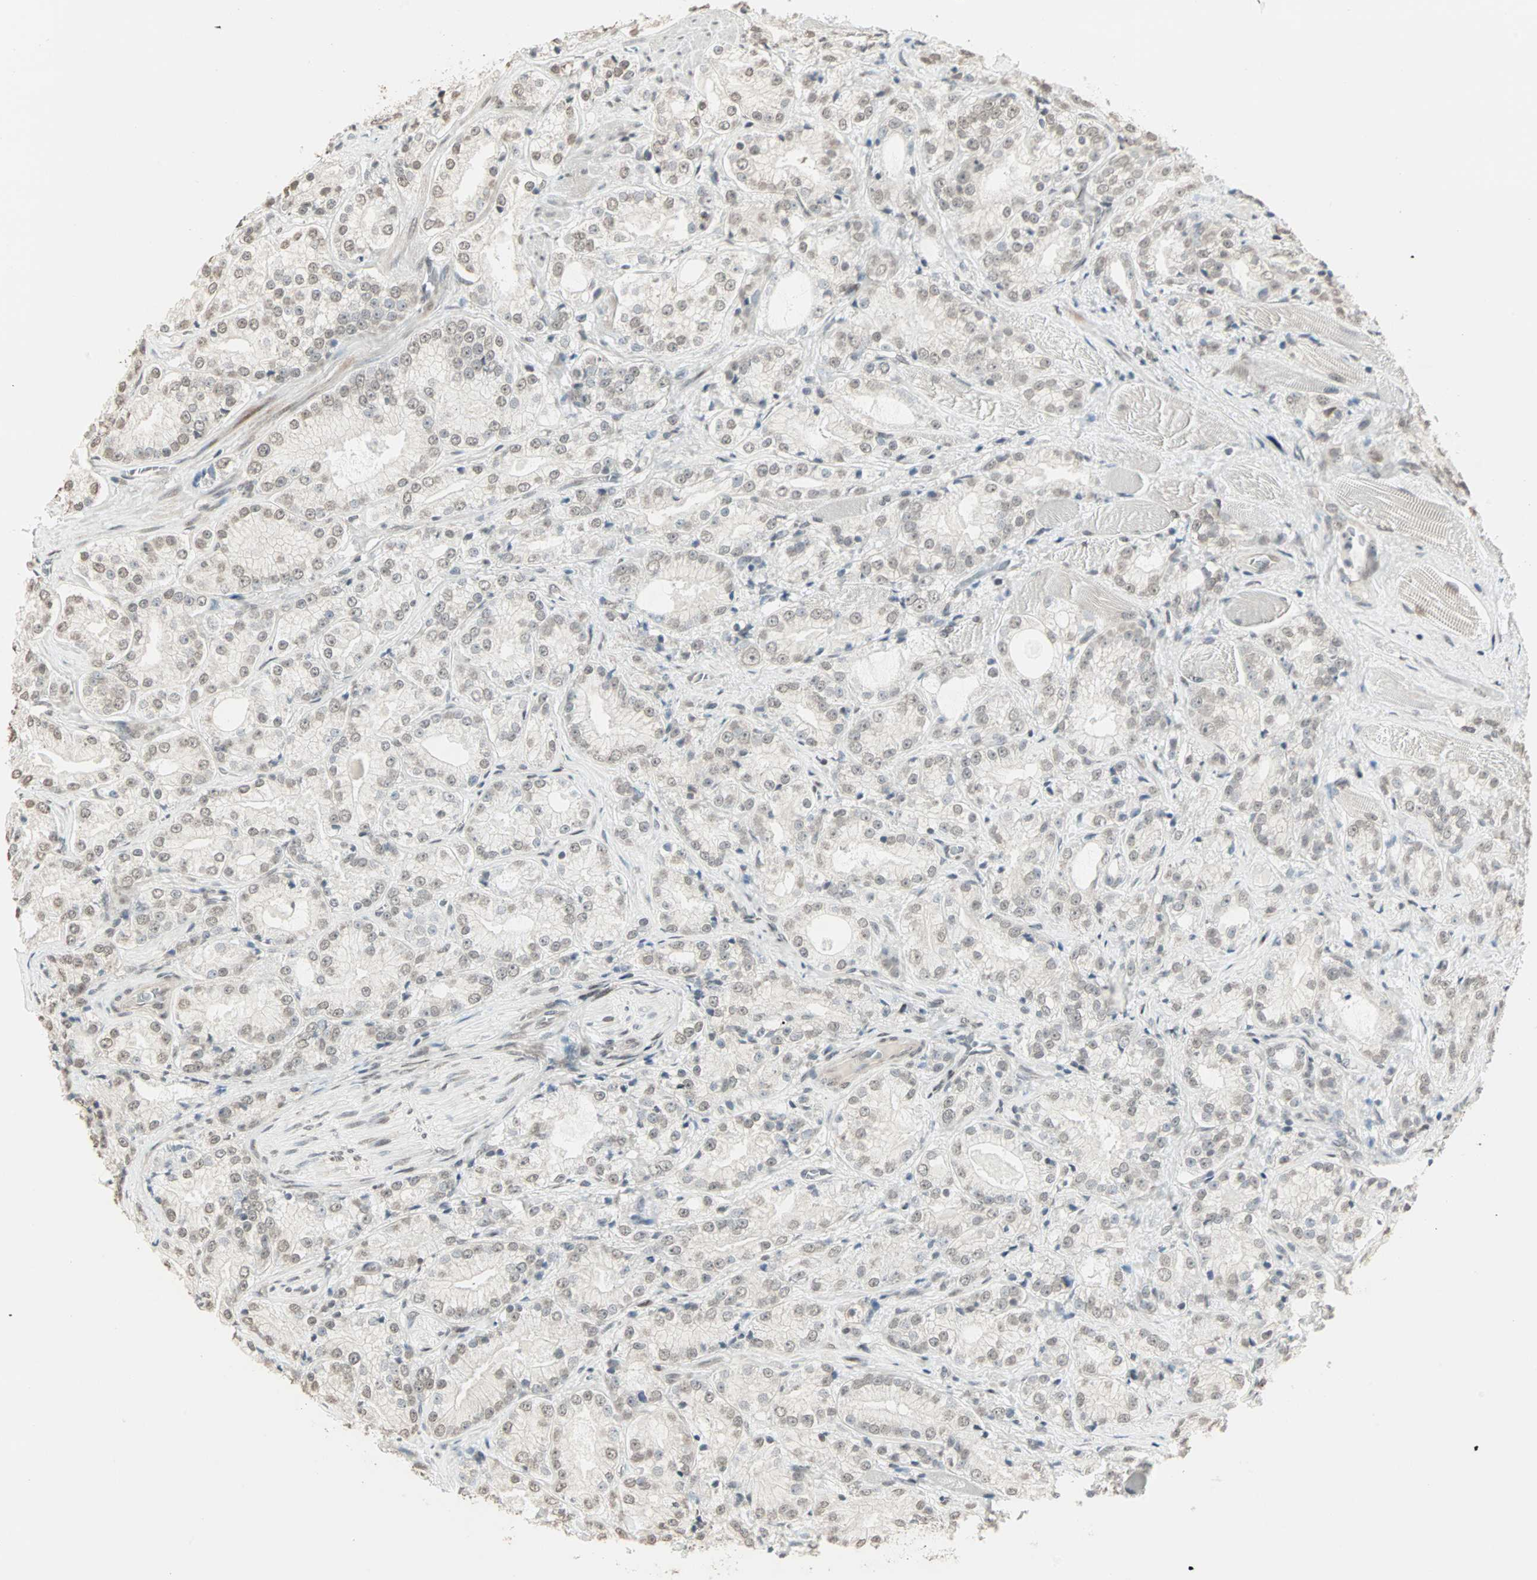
{"staining": {"intensity": "weak", "quantity": "25%-75%", "location": "nuclear"}, "tissue": "prostate cancer", "cell_type": "Tumor cells", "image_type": "cancer", "snomed": [{"axis": "morphology", "description": "Adenocarcinoma, High grade"}, {"axis": "topography", "description": "Prostate"}], "caption": "Weak nuclear protein staining is seen in approximately 25%-75% of tumor cells in prostate cancer. Immunohistochemistry stains the protein in brown and the nuclei are stained blue.", "gene": "CBLC", "patient": {"sex": "male", "age": 73}}